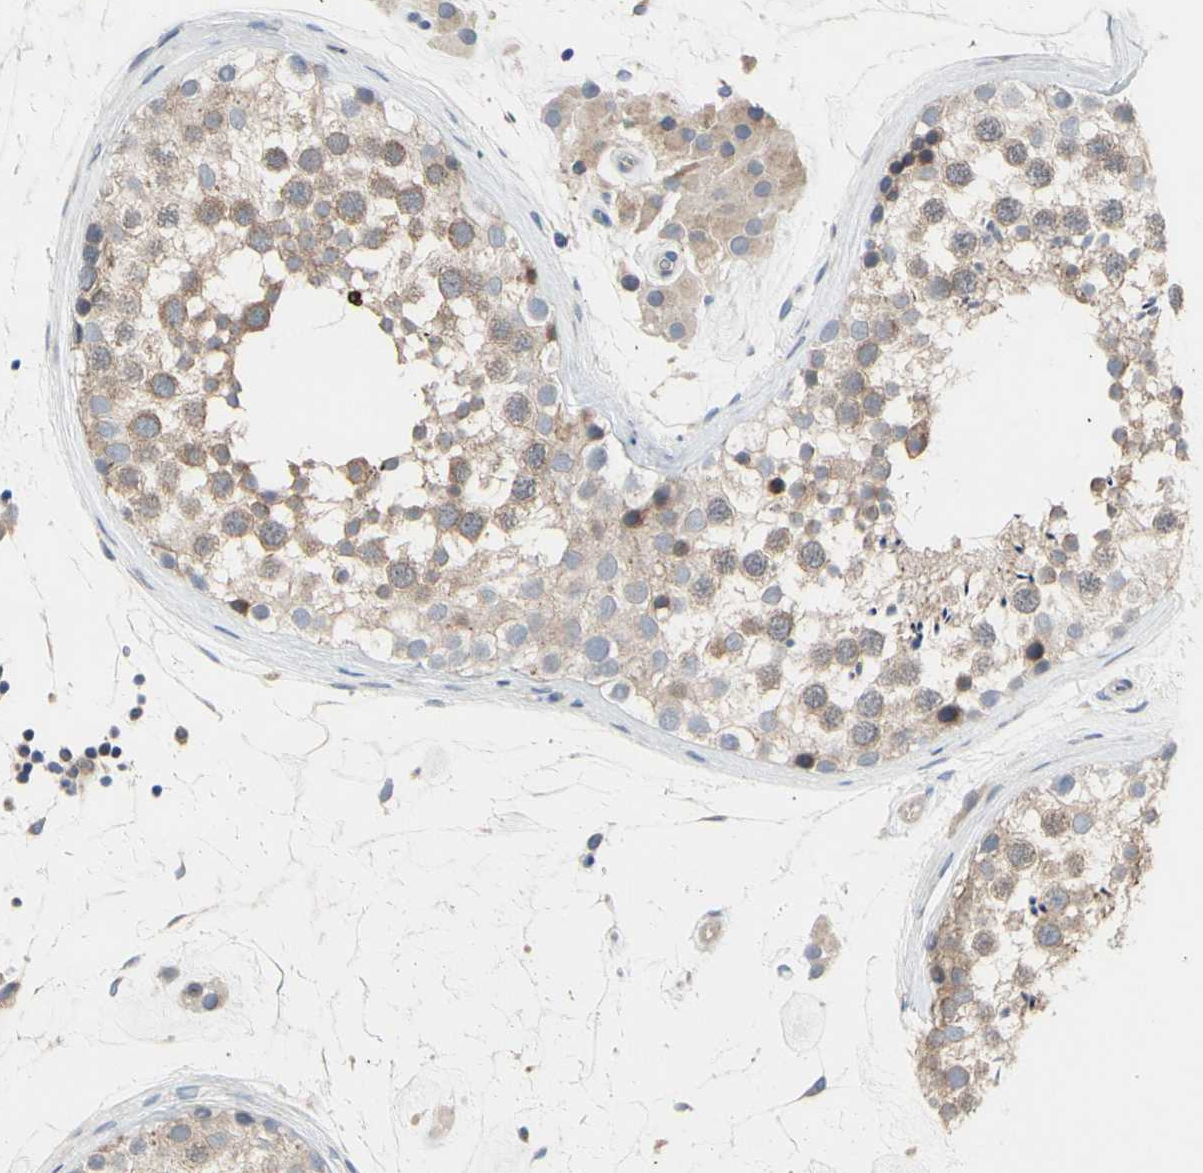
{"staining": {"intensity": "moderate", "quantity": ">75%", "location": "cytoplasmic/membranous"}, "tissue": "testis", "cell_type": "Cells in seminiferous ducts", "image_type": "normal", "snomed": [{"axis": "morphology", "description": "Normal tissue, NOS"}, {"axis": "topography", "description": "Testis"}], "caption": "Immunohistochemistry image of unremarkable testis: testis stained using IHC displays medium levels of moderate protein expression localized specifically in the cytoplasmic/membranous of cells in seminiferous ducts, appearing as a cytoplasmic/membranous brown color.", "gene": "TTC14", "patient": {"sex": "male", "age": 46}}